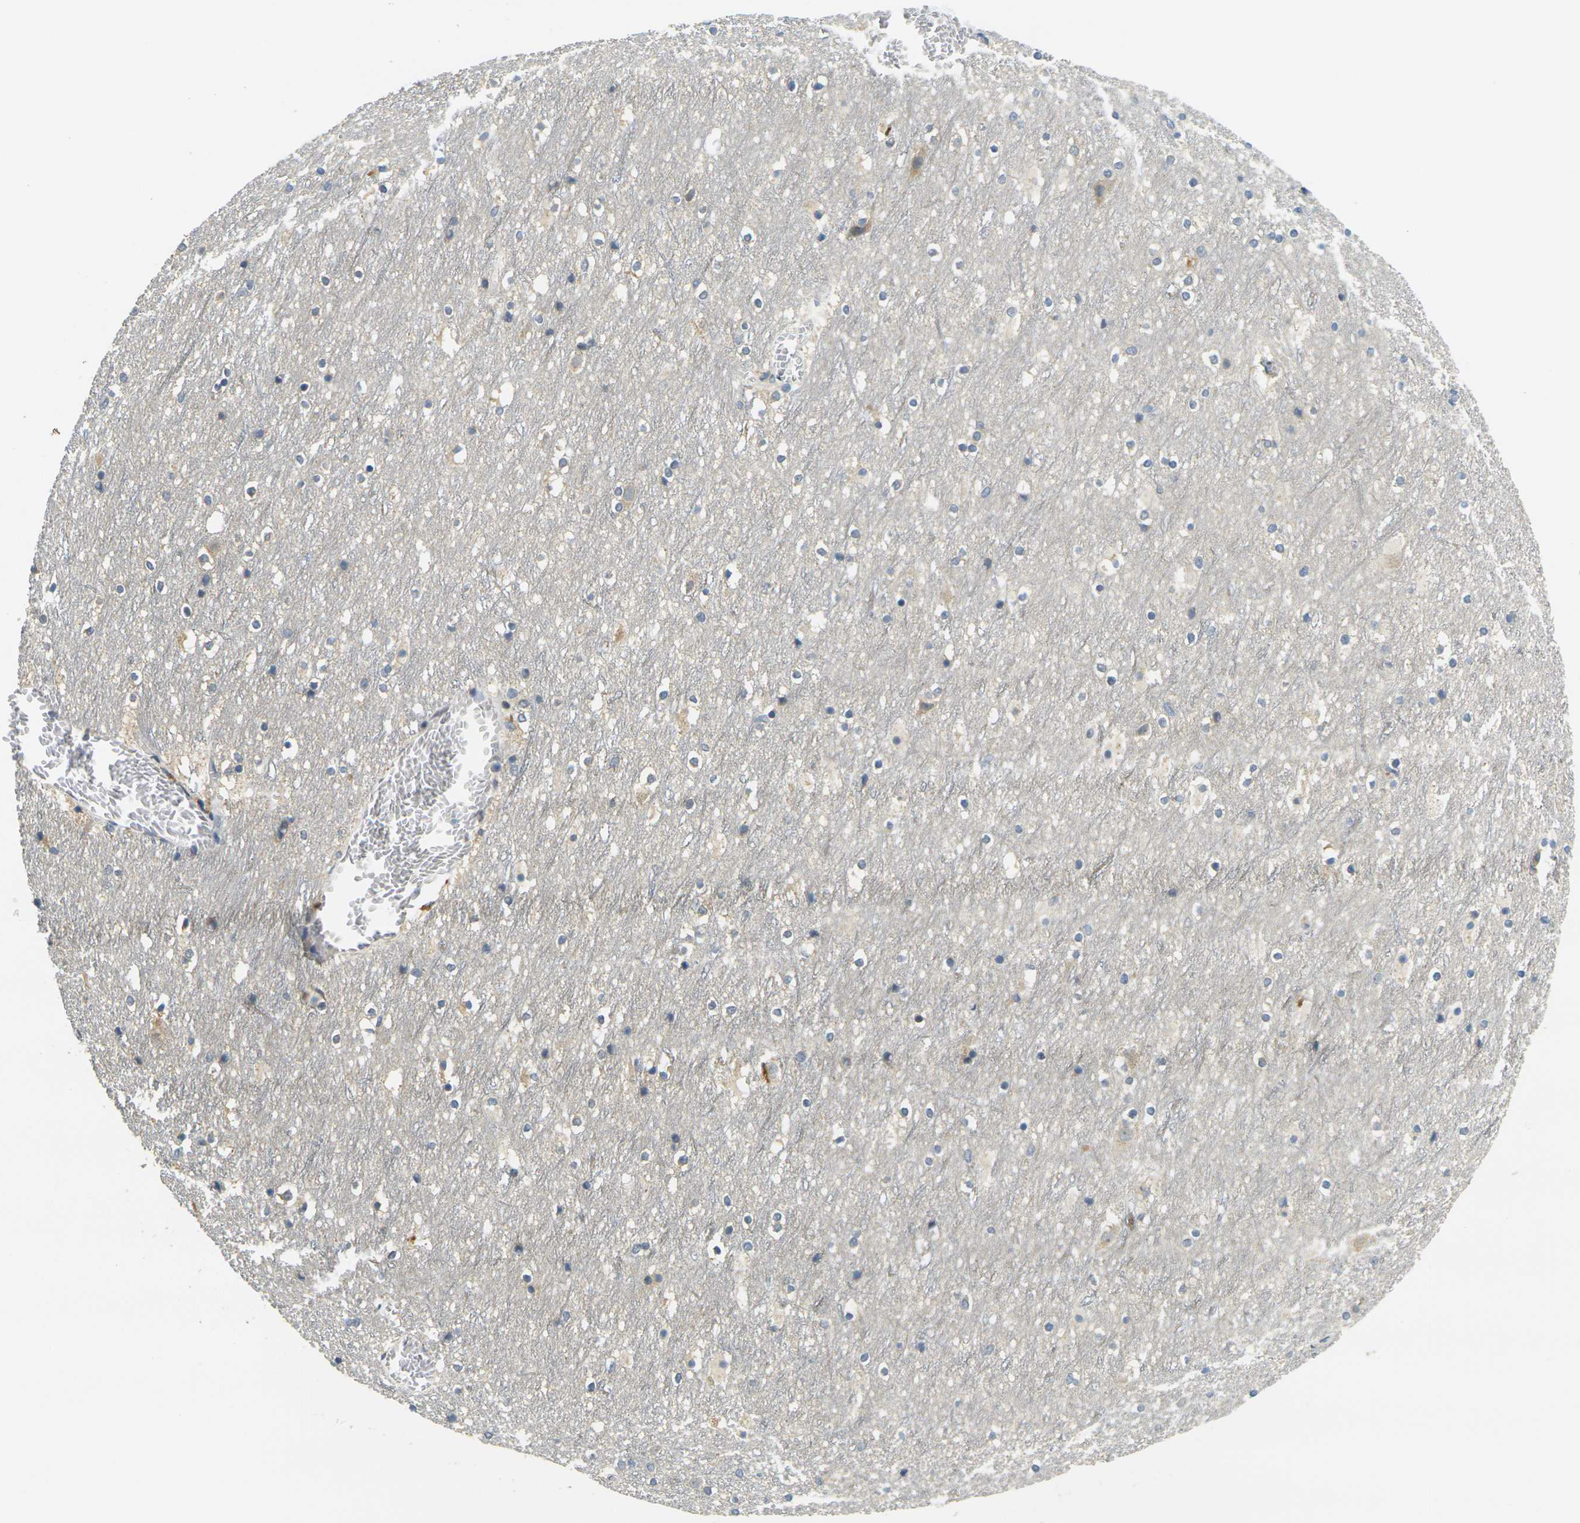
{"staining": {"intensity": "negative", "quantity": "none", "location": "none"}, "tissue": "cerebral cortex", "cell_type": "Endothelial cells", "image_type": "normal", "snomed": [{"axis": "morphology", "description": "Normal tissue, NOS"}, {"axis": "topography", "description": "Cerebral cortex"}], "caption": "High magnification brightfield microscopy of normal cerebral cortex stained with DAB (3,3'-diaminobenzidine) (brown) and counterstained with hematoxylin (blue): endothelial cells show no significant positivity.", "gene": "MINAR2", "patient": {"sex": "male", "age": 45}}